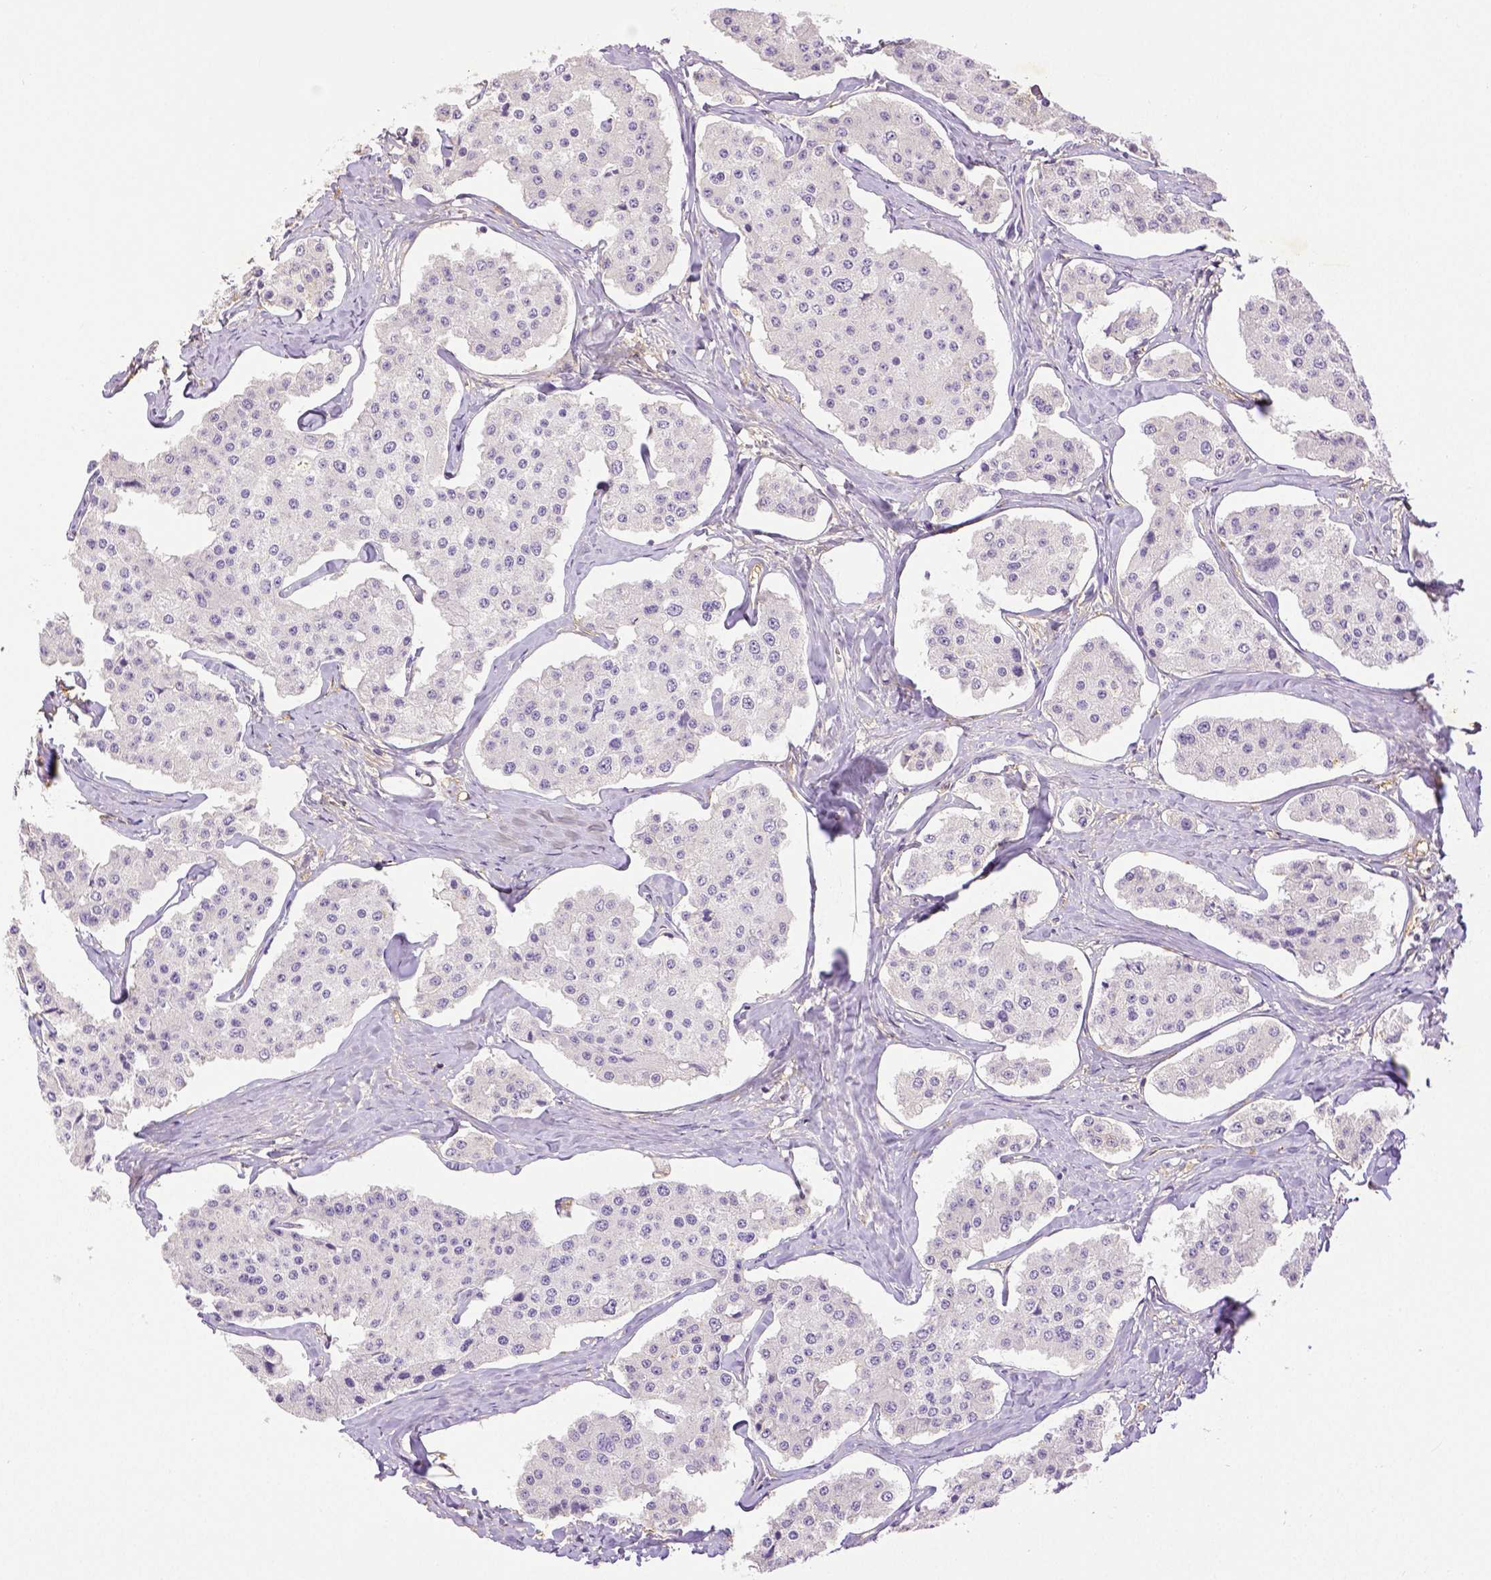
{"staining": {"intensity": "negative", "quantity": "none", "location": "none"}, "tissue": "carcinoid", "cell_type": "Tumor cells", "image_type": "cancer", "snomed": [{"axis": "morphology", "description": "Carcinoid, malignant, NOS"}, {"axis": "topography", "description": "Small intestine"}], "caption": "Carcinoid was stained to show a protein in brown. There is no significant positivity in tumor cells. (Stains: DAB IHC with hematoxylin counter stain, Microscopy: brightfield microscopy at high magnification).", "gene": "THY1", "patient": {"sex": "female", "age": 65}}